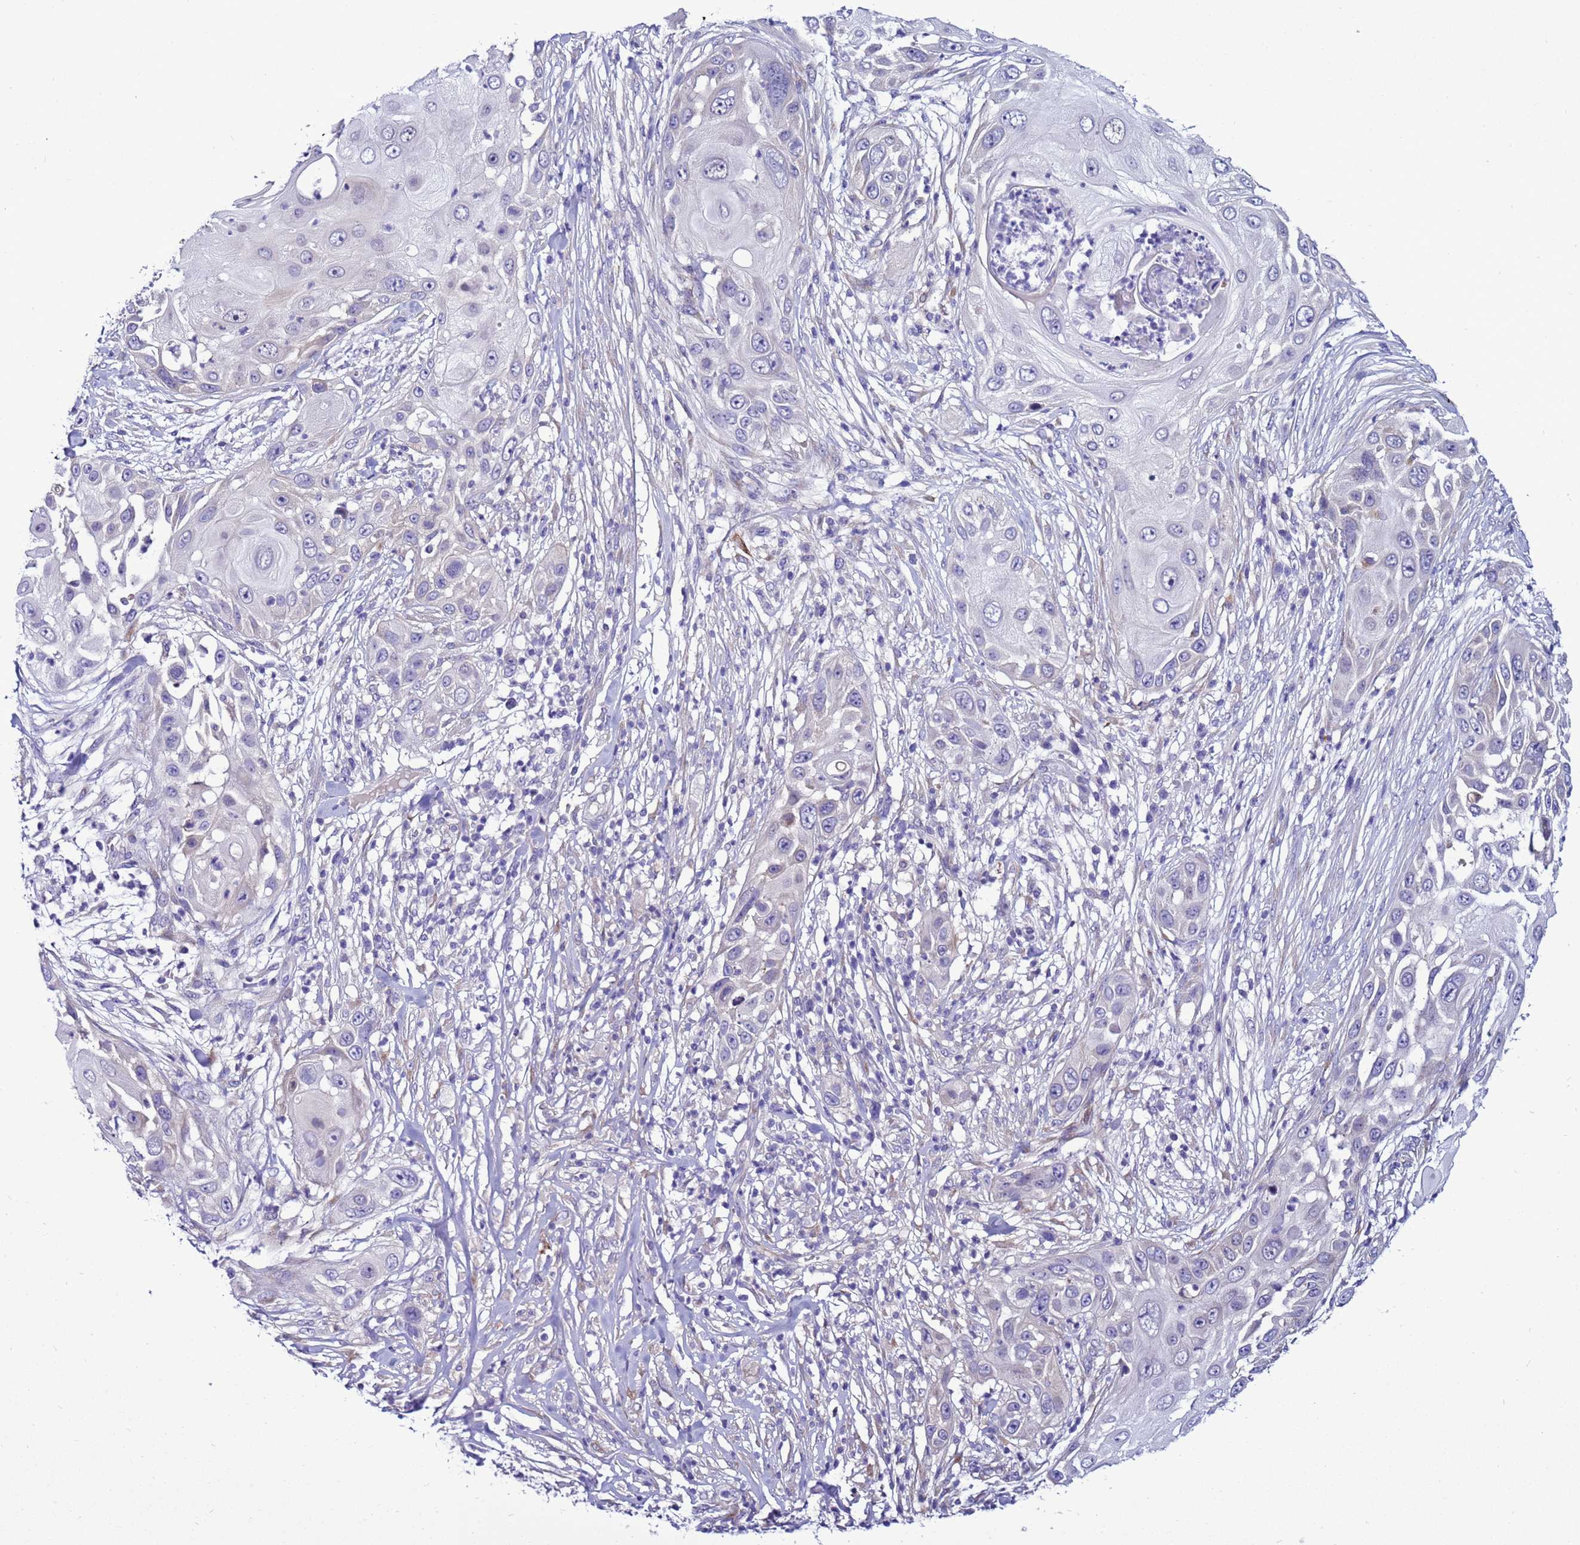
{"staining": {"intensity": "negative", "quantity": "none", "location": "none"}, "tissue": "skin cancer", "cell_type": "Tumor cells", "image_type": "cancer", "snomed": [{"axis": "morphology", "description": "Squamous cell carcinoma, NOS"}, {"axis": "topography", "description": "Skin"}], "caption": "The histopathology image demonstrates no staining of tumor cells in skin cancer. (Brightfield microscopy of DAB IHC at high magnification).", "gene": "NAT2", "patient": {"sex": "female", "age": 44}}